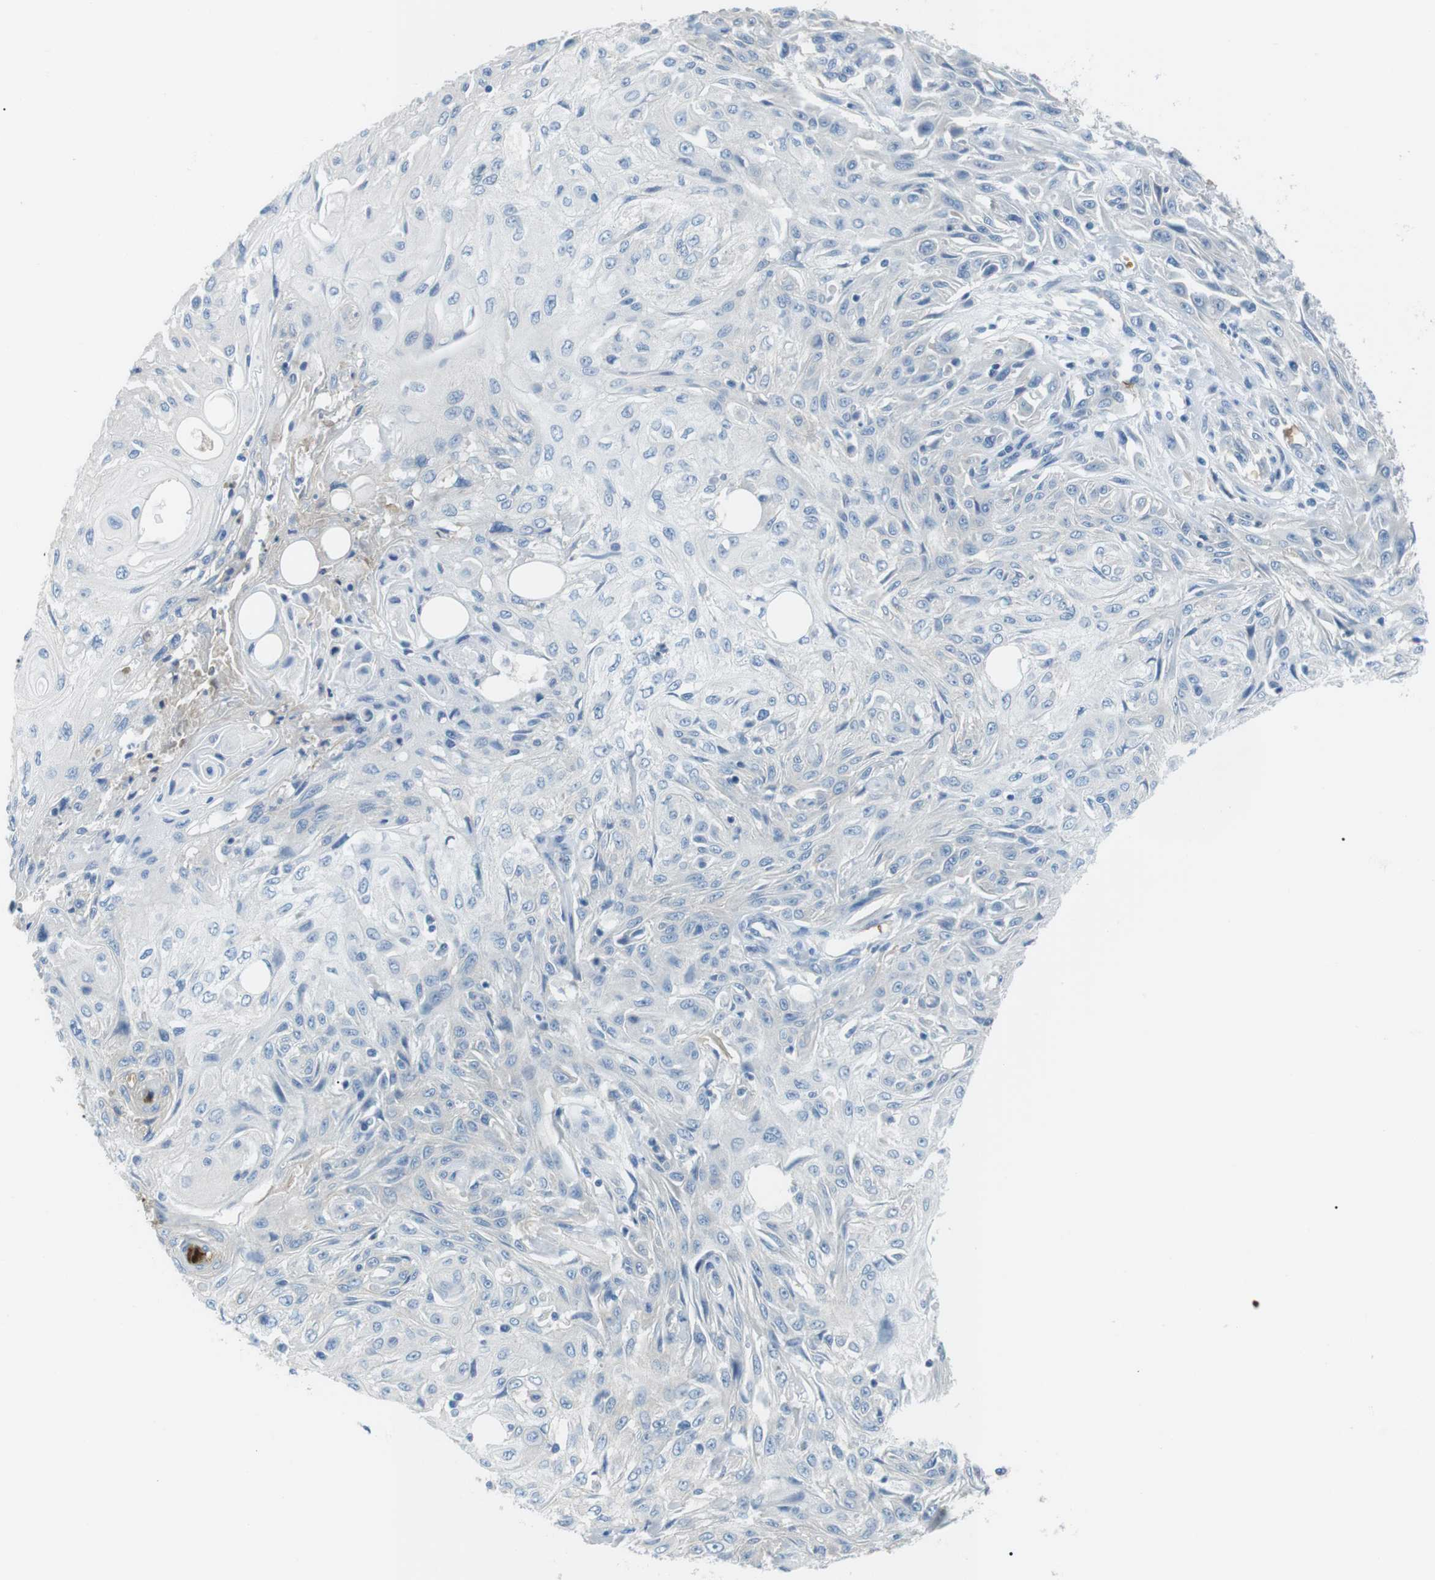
{"staining": {"intensity": "negative", "quantity": "none", "location": "none"}, "tissue": "skin cancer", "cell_type": "Tumor cells", "image_type": "cancer", "snomed": [{"axis": "morphology", "description": "Squamous cell carcinoma, NOS"}, {"axis": "topography", "description": "Skin"}], "caption": "An IHC micrograph of skin squamous cell carcinoma is shown. There is no staining in tumor cells of skin squamous cell carcinoma.", "gene": "ADCY10", "patient": {"sex": "male", "age": 75}}